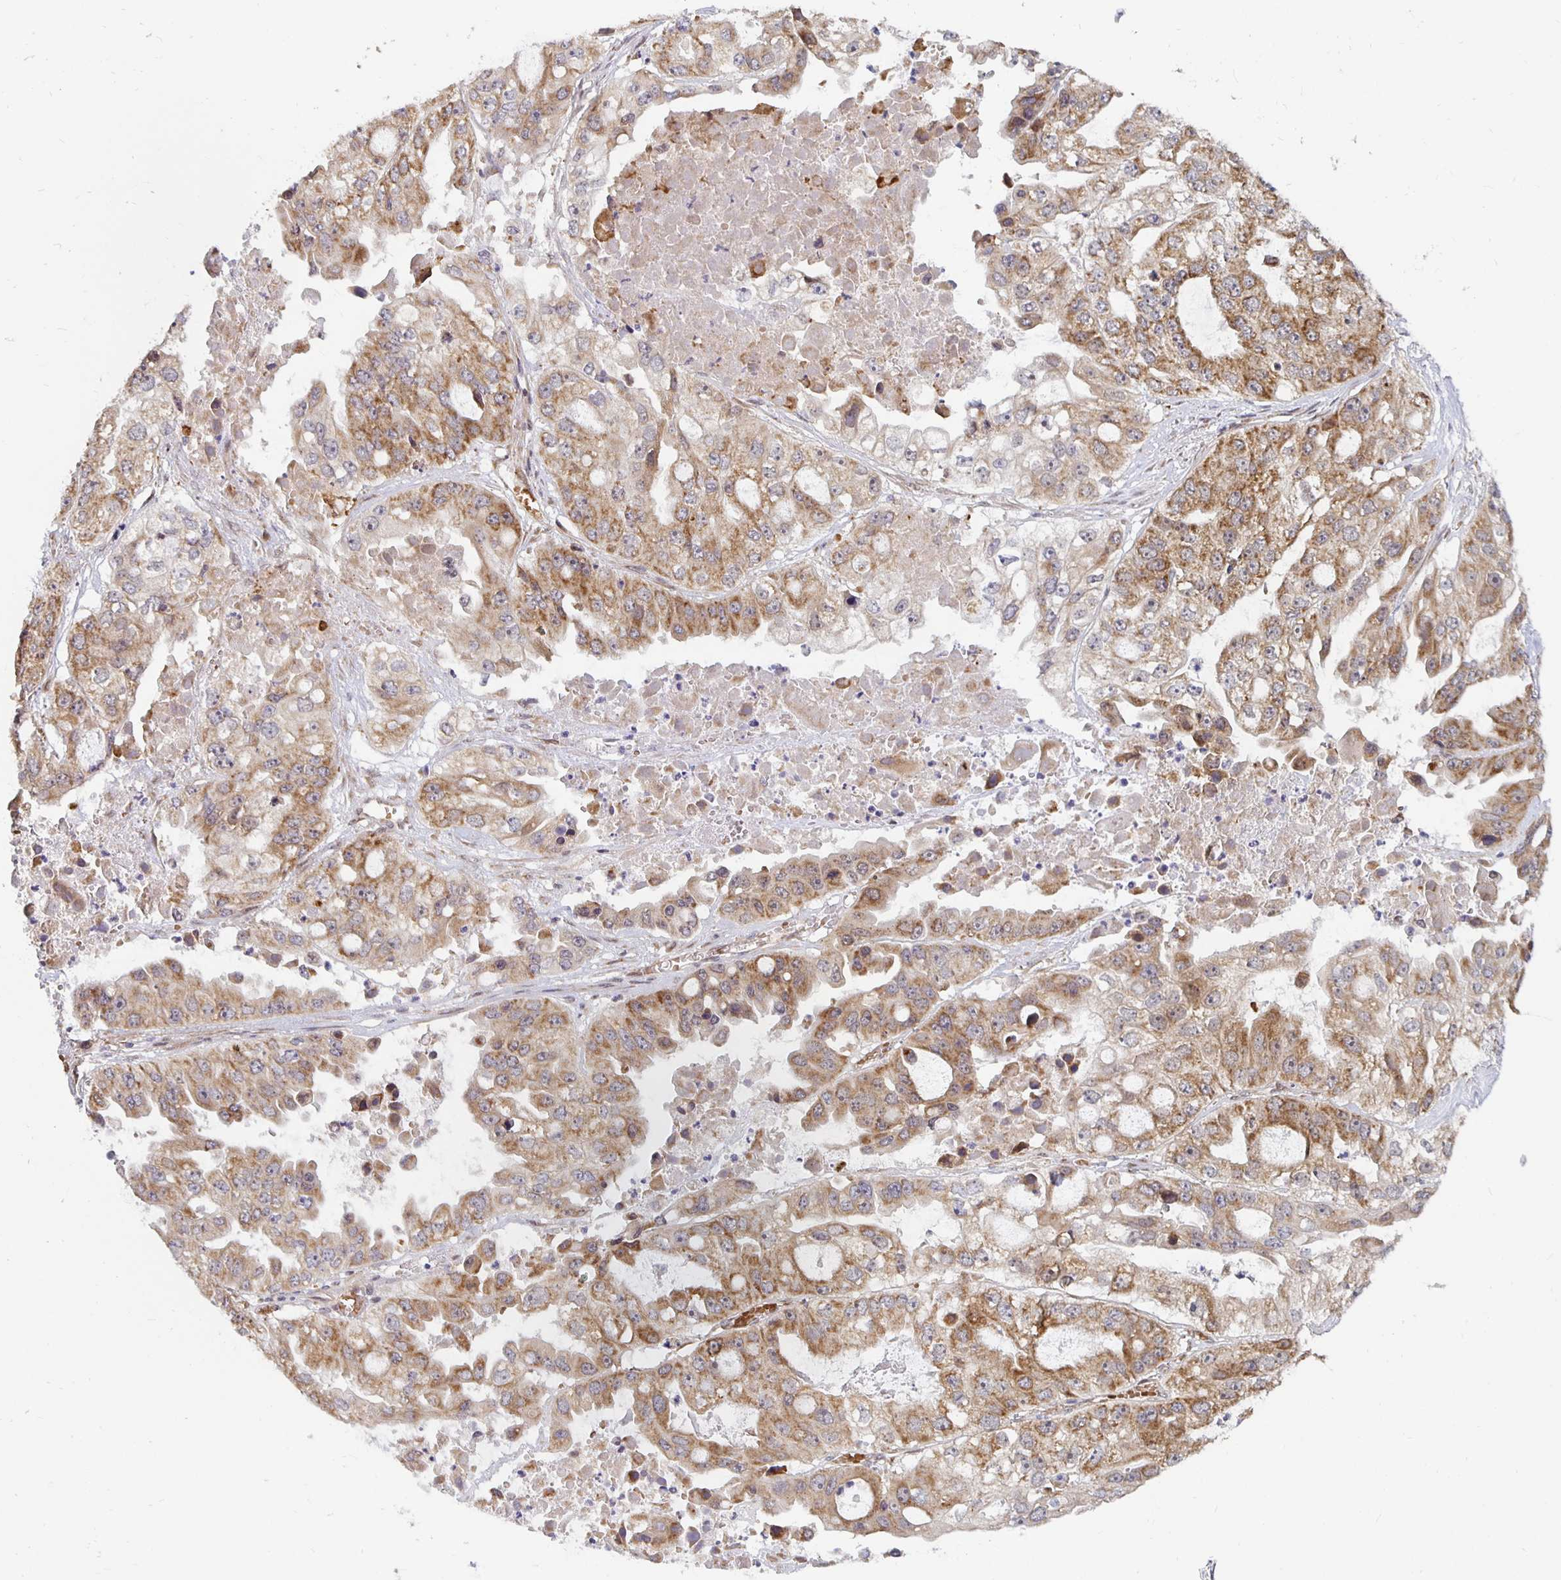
{"staining": {"intensity": "moderate", "quantity": ">75%", "location": "cytoplasmic/membranous"}, "tissue": "ovarian cancer", "cell_type": "Tumor cells", "image_type": "cancer", "snomed": [{"axis": "morphology", "description": "Cystadenocarcinoma, serous, NOS"}, {"axis": "topography", "description": "Ovary"}], "caption": "DAB immunohistochemical staining of human serous cystadenocarcinoma (ovarian) shows moderate cytoplasmic/membranous protein expression in about >75% of tumor cells.", "gene": "MRPL28", "patient": {"sex": "female", "age": 56}}